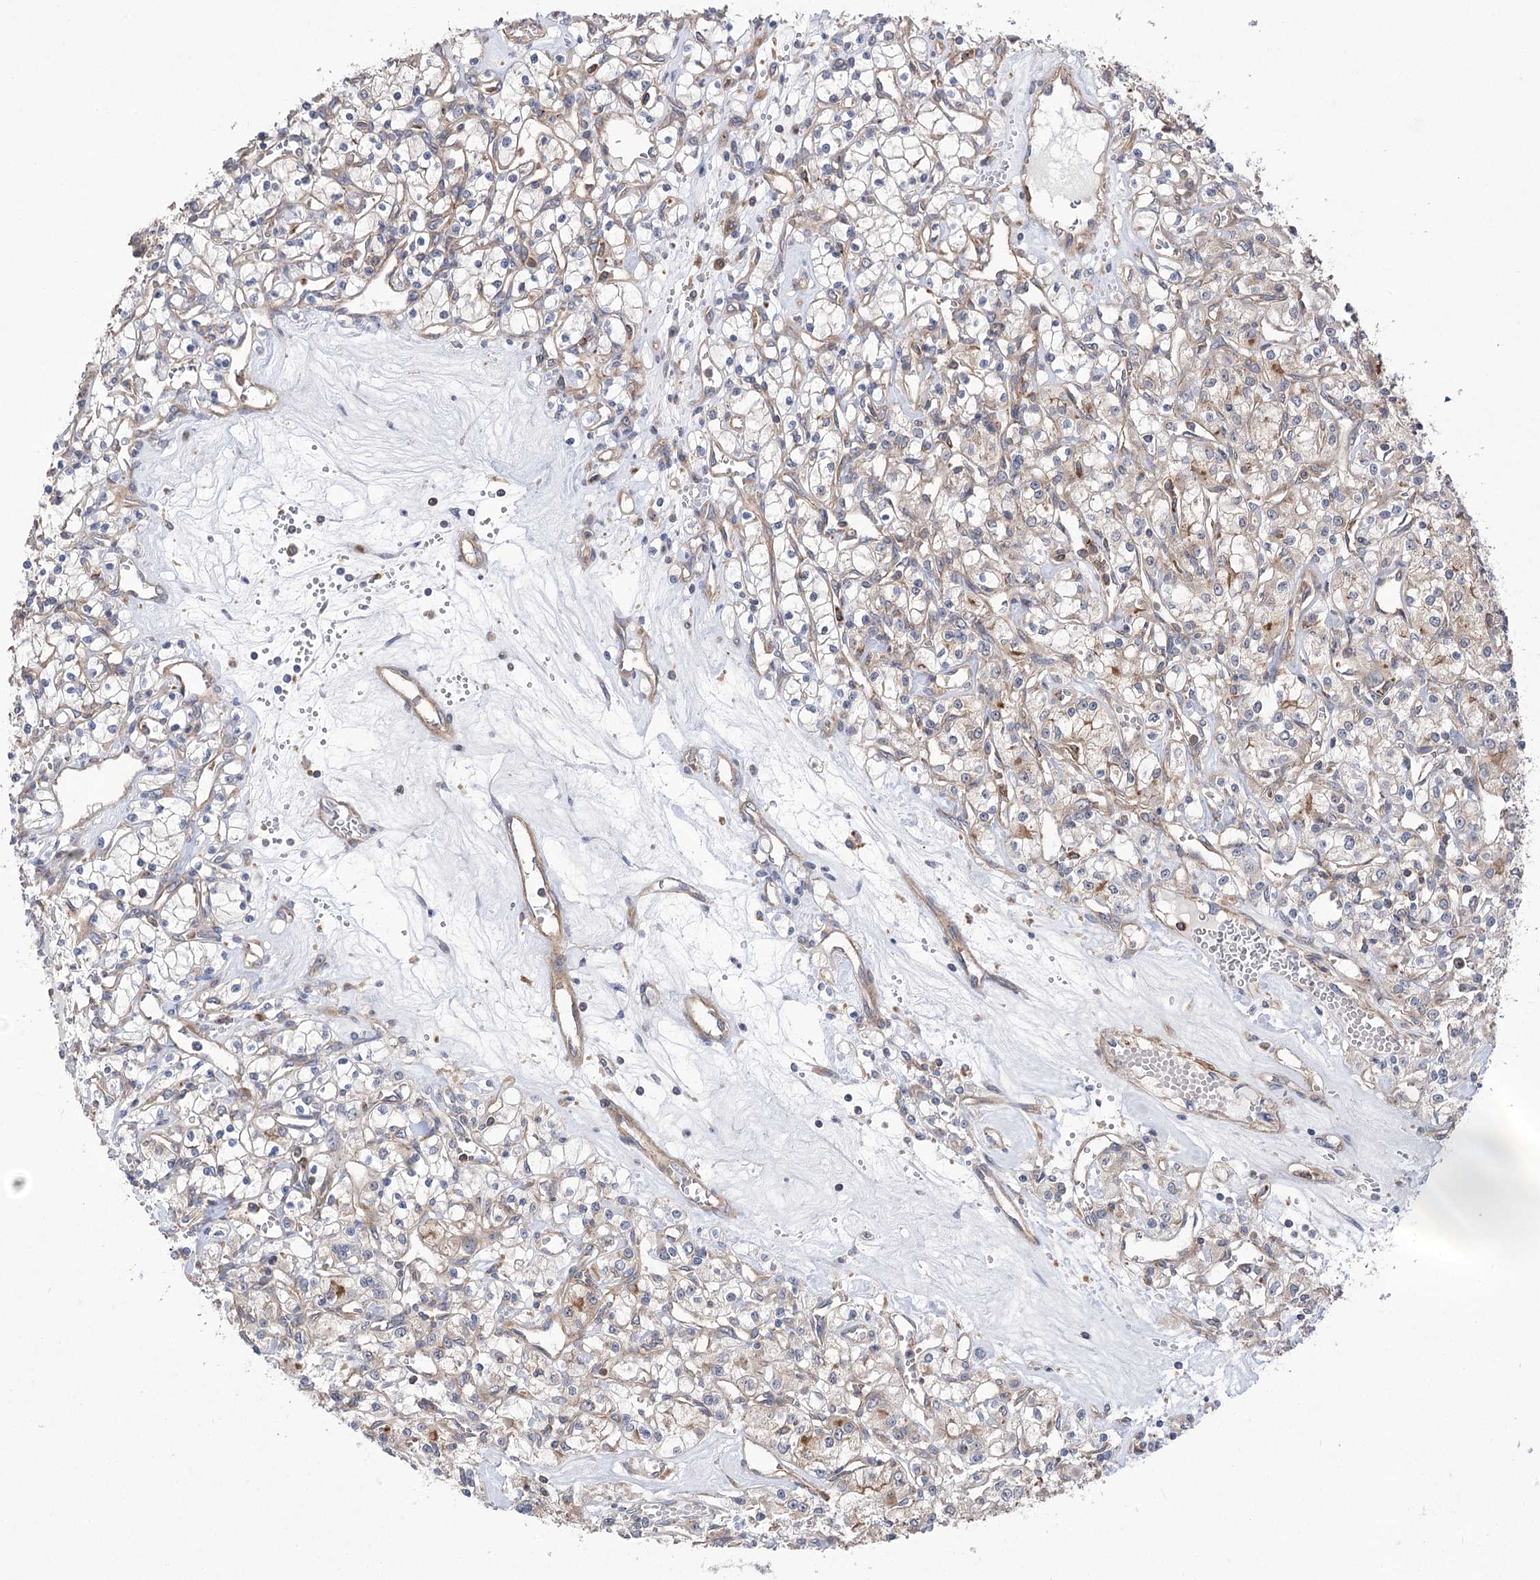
{"staining": {"intensity": "weak", "quantity": "25%-75%", "location": "cytoplasmic/membranous"}, "tissue": "renal cancer", "cell_type": "Tumor cells", "image_type": "cancer", "snomed": [{"axis": "morphology", "description": "Adenocarcinoma, NOS"}, {"axis": "topography", "description": "Kidney"}], "caption": "Renal cancer (adenocarcinoma) tissue shows weak cytoplasmic/membranous staining in about 25%-75% of tumor cells, visualized by immunohistochemistry. Ihc stains the protein of interest in brown and the nuclei are stained blue.", "gene": "VPS37B", "patient": {"sex": "female", "age": 59}}